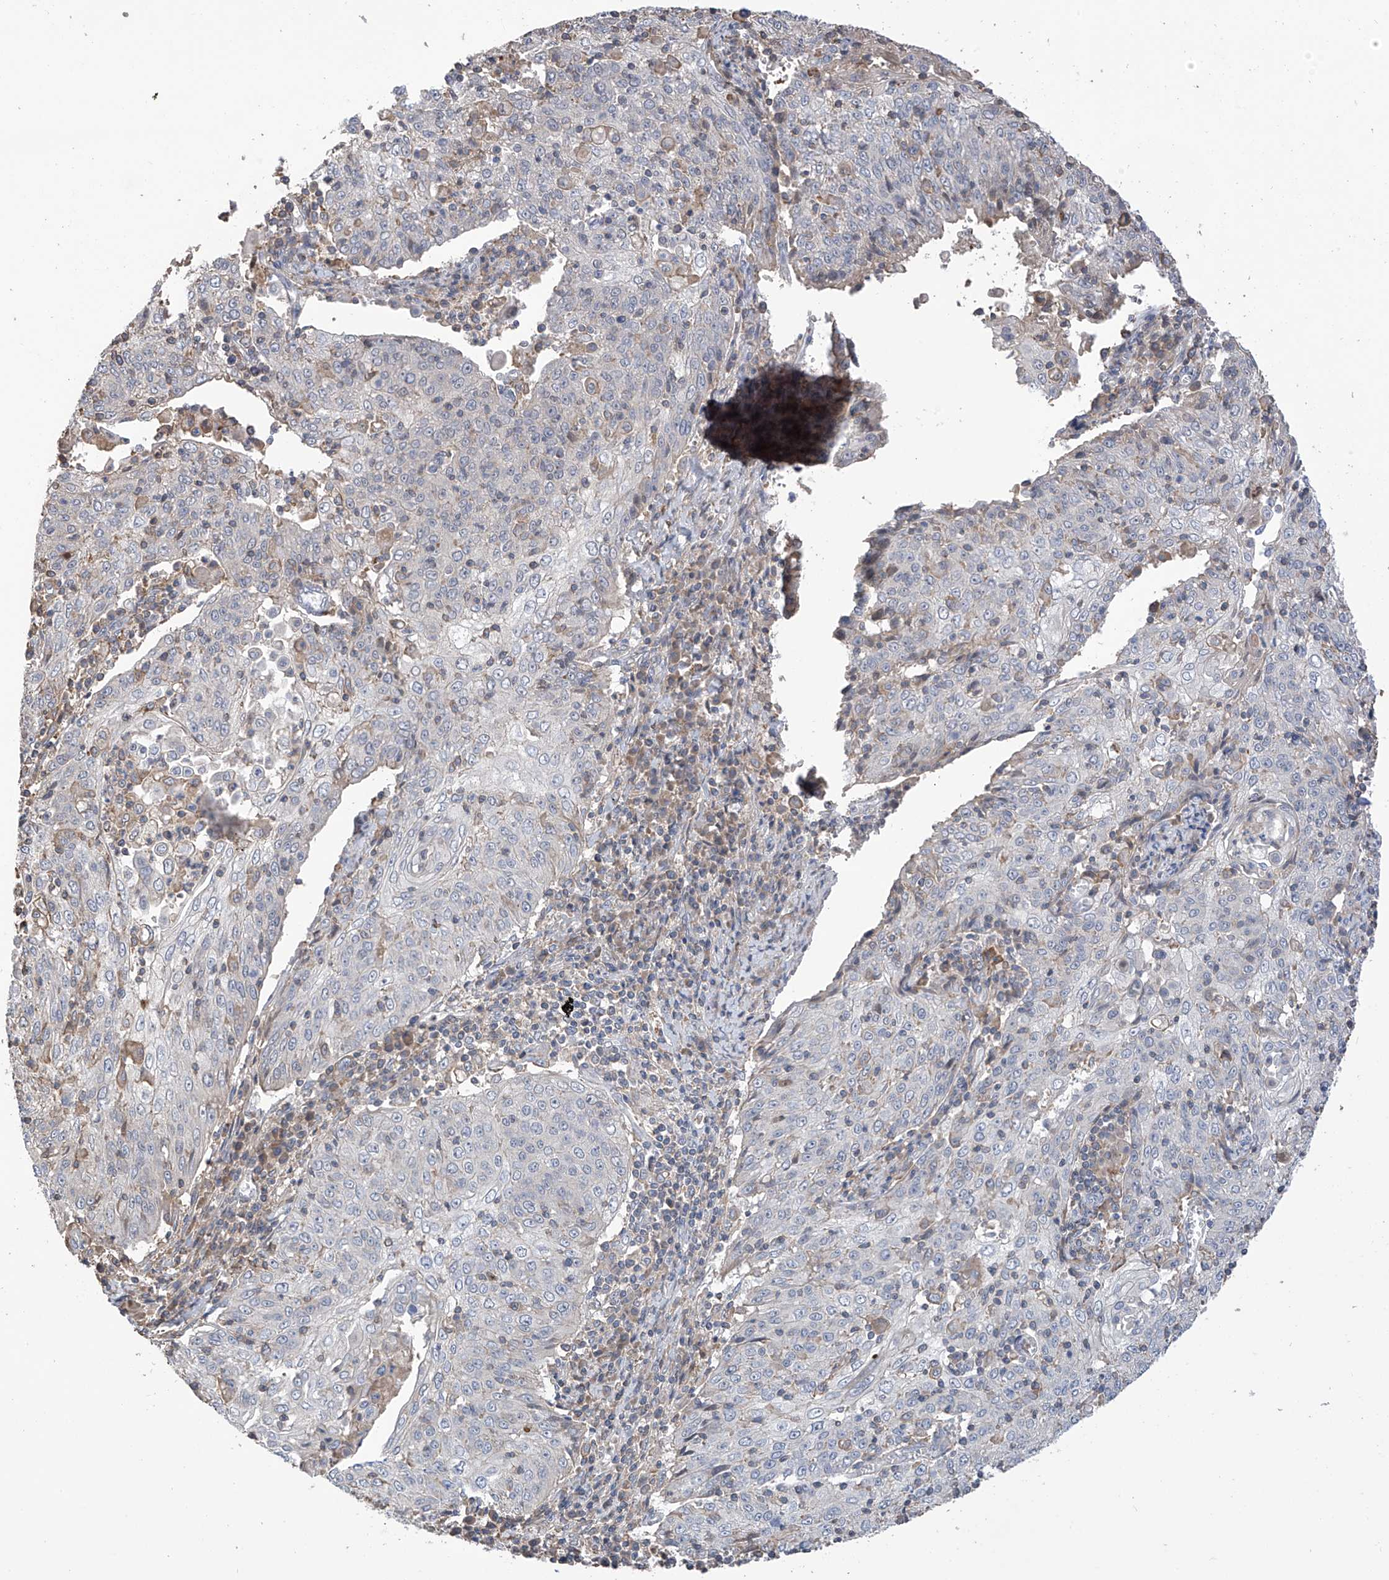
{"staining": {"intensity": "negative", "quantity": "none", "location": "none"}, "tissue": "cervical cancer", "cell_type": "Tumor cells", "image_type": "cancer", "snomed": [{"axis": "morphology", "description": "Squamous cell carcinoma, NOS"}, {"axis": "topography", "description": "Cervix"}], "caption": "The histopathology image displays no significant positivity in tumor cells of cervical cancer (squamous cell carcinoma). (DAB immunohistochemistry with hematoxylin counter stain).", "gene": "SLFN14", "patient": {"sex": "female", "age": 48}}